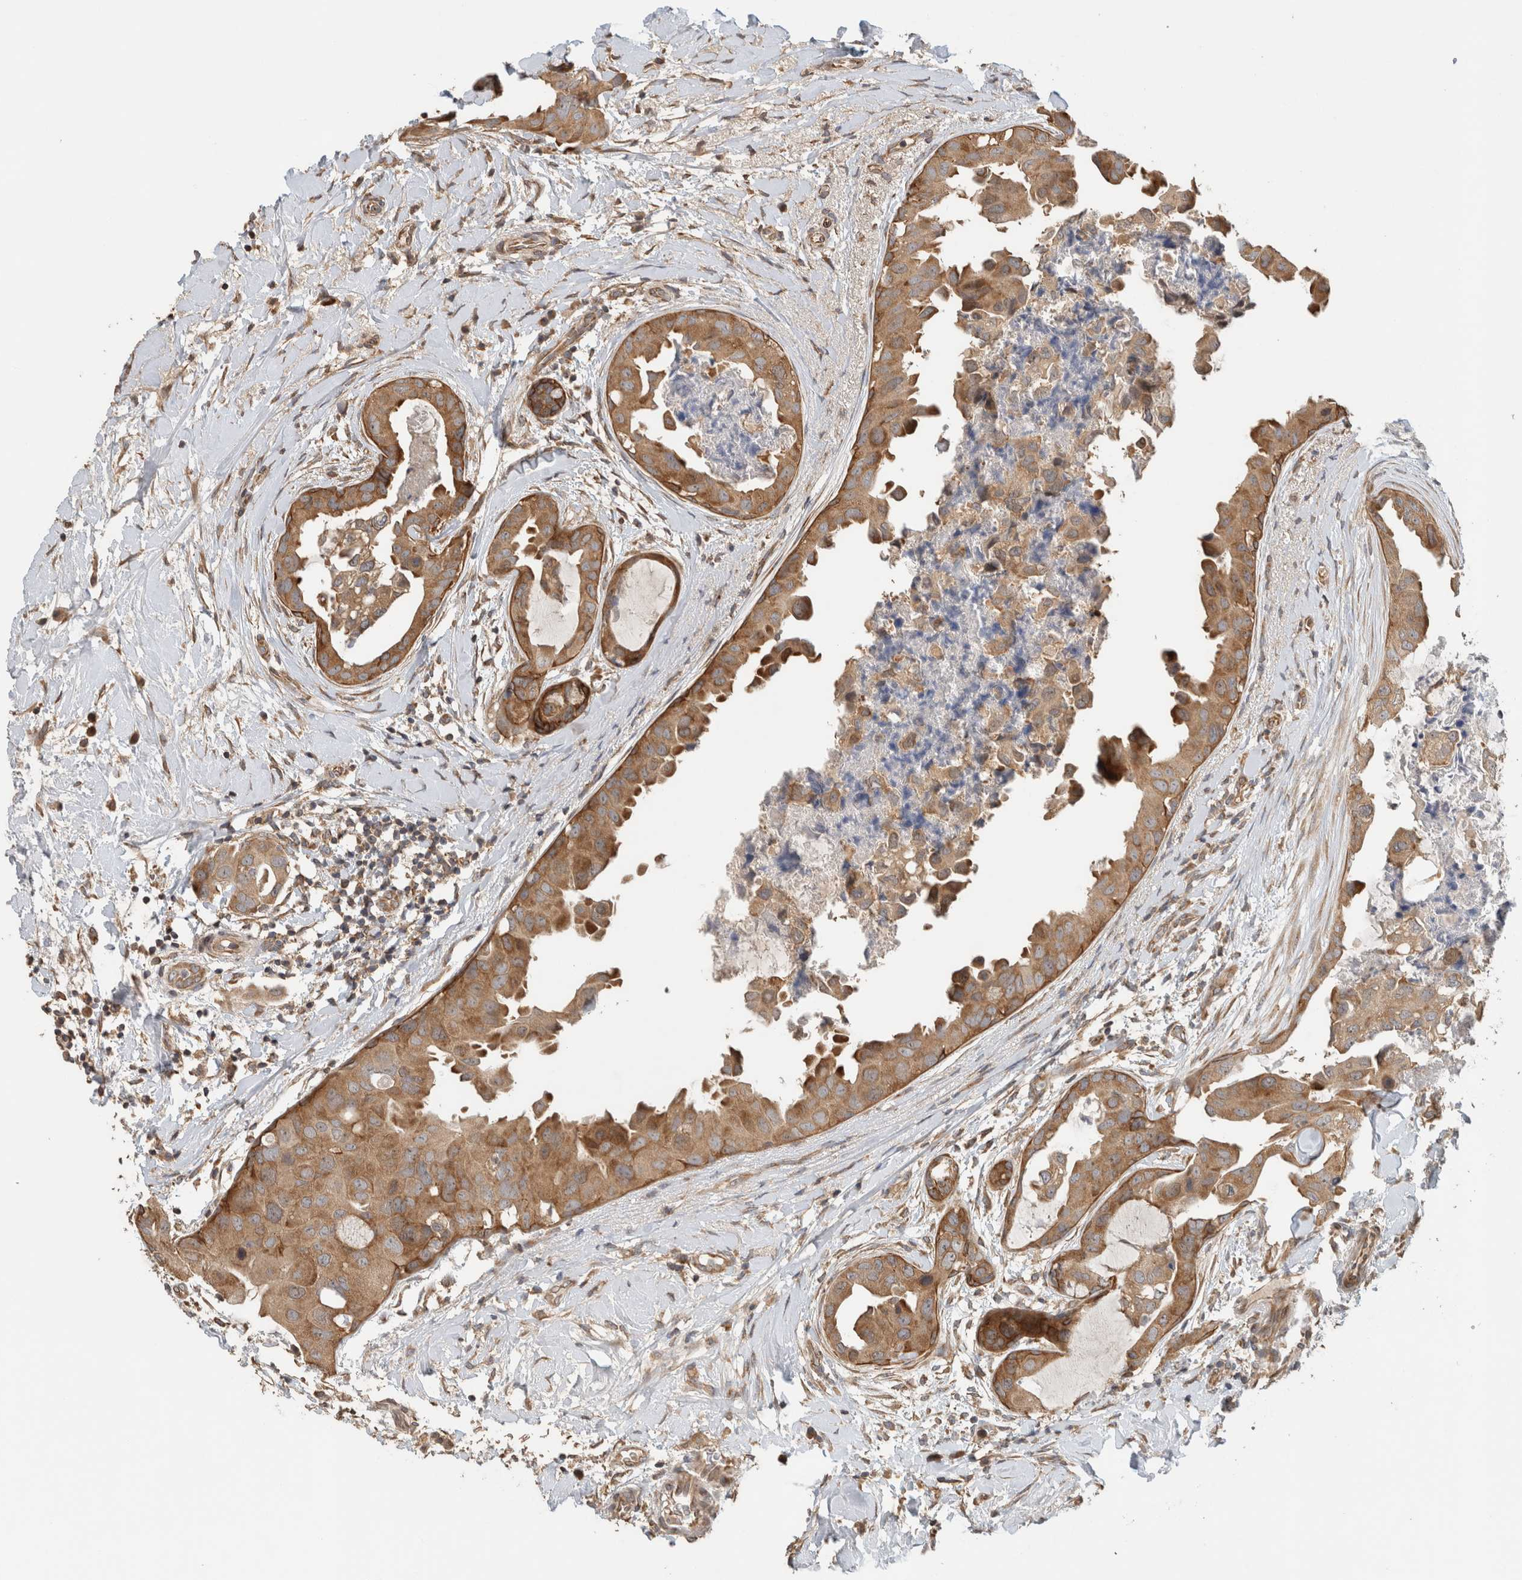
{"staining": {"intensity": "moderate", "quantity": ">75%", "location": "cytoplasmic/membranous"}, "tissue": "breast cancer", "cell_type": "Tumor cells", "image_type": "cancer", "snomed": [{"axis": "morphology", "description": "Duct carcinoma"}, {"axis": "topography", "description": "Breast"}], "caption": "A medium amount of moderate cytoplasmic/membranous expression is present in approximately >75% of tumor cells in intraductal carcinoma (breast) tissue. Nuclei are stained in blue.", "gene": "PUM1", "patient": {"sex": "female", "age": 40}}